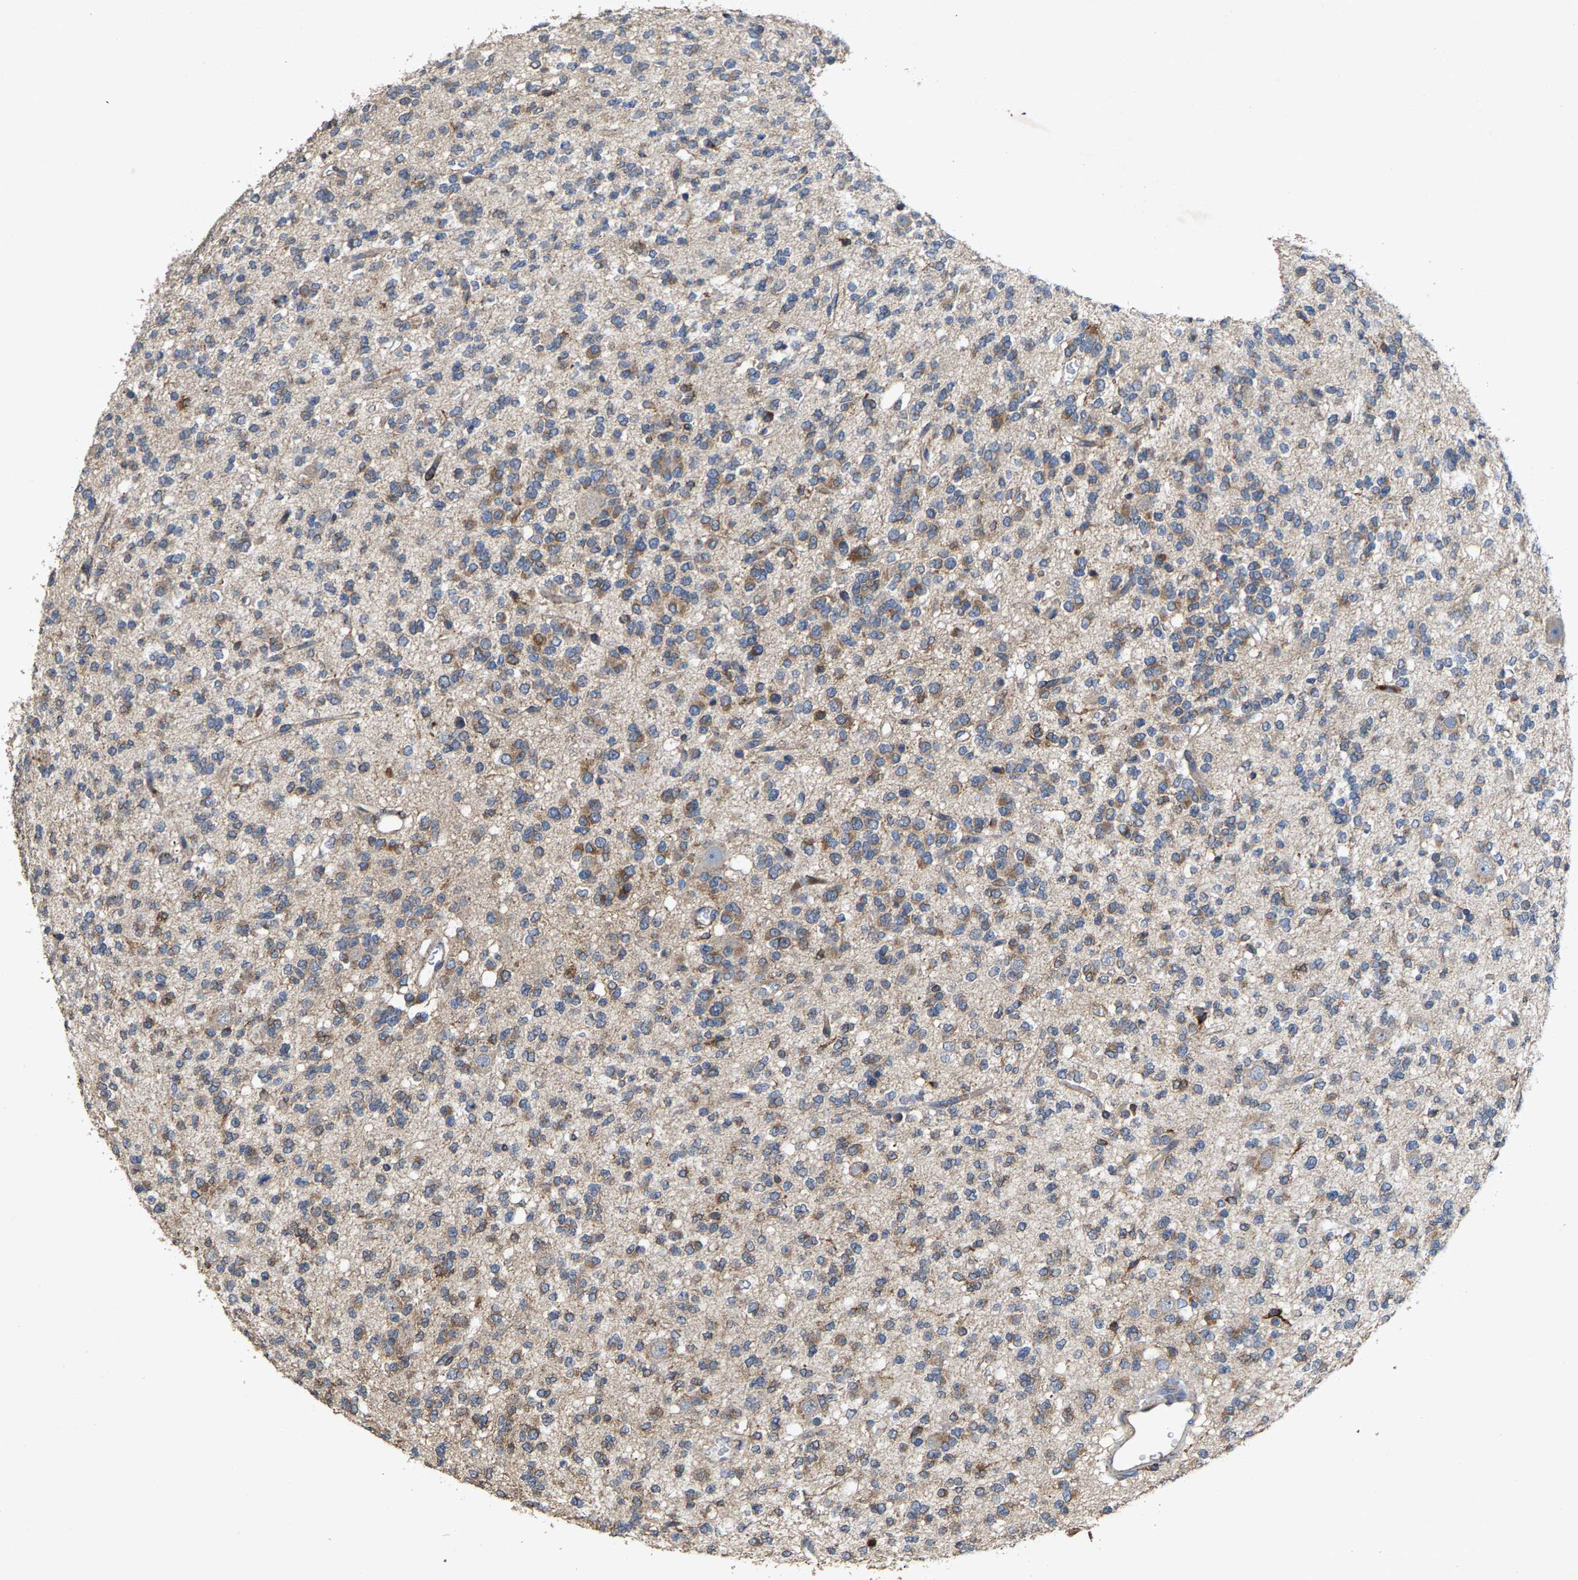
{"staining": {"intensity": "moderate", "quantity": ">75%", "location": "cytoplasmic/membranous"}, "tissue": "glioma", "cell_type": "Tumor cells", "image_type": "cancer", "snomed": [{"axis": "morphology", "description": "Glioma, malignant, Low grade"}, {"axis": "topography", "description": "Brain"}], "caption": "Immunohistochemical staining of glioma reveals moderate cytoplasmic/membranous protein staining in approximately >75% of tumor cells.", "gene": "FGD3", "patient": {"sex": "male", "age": 38}}